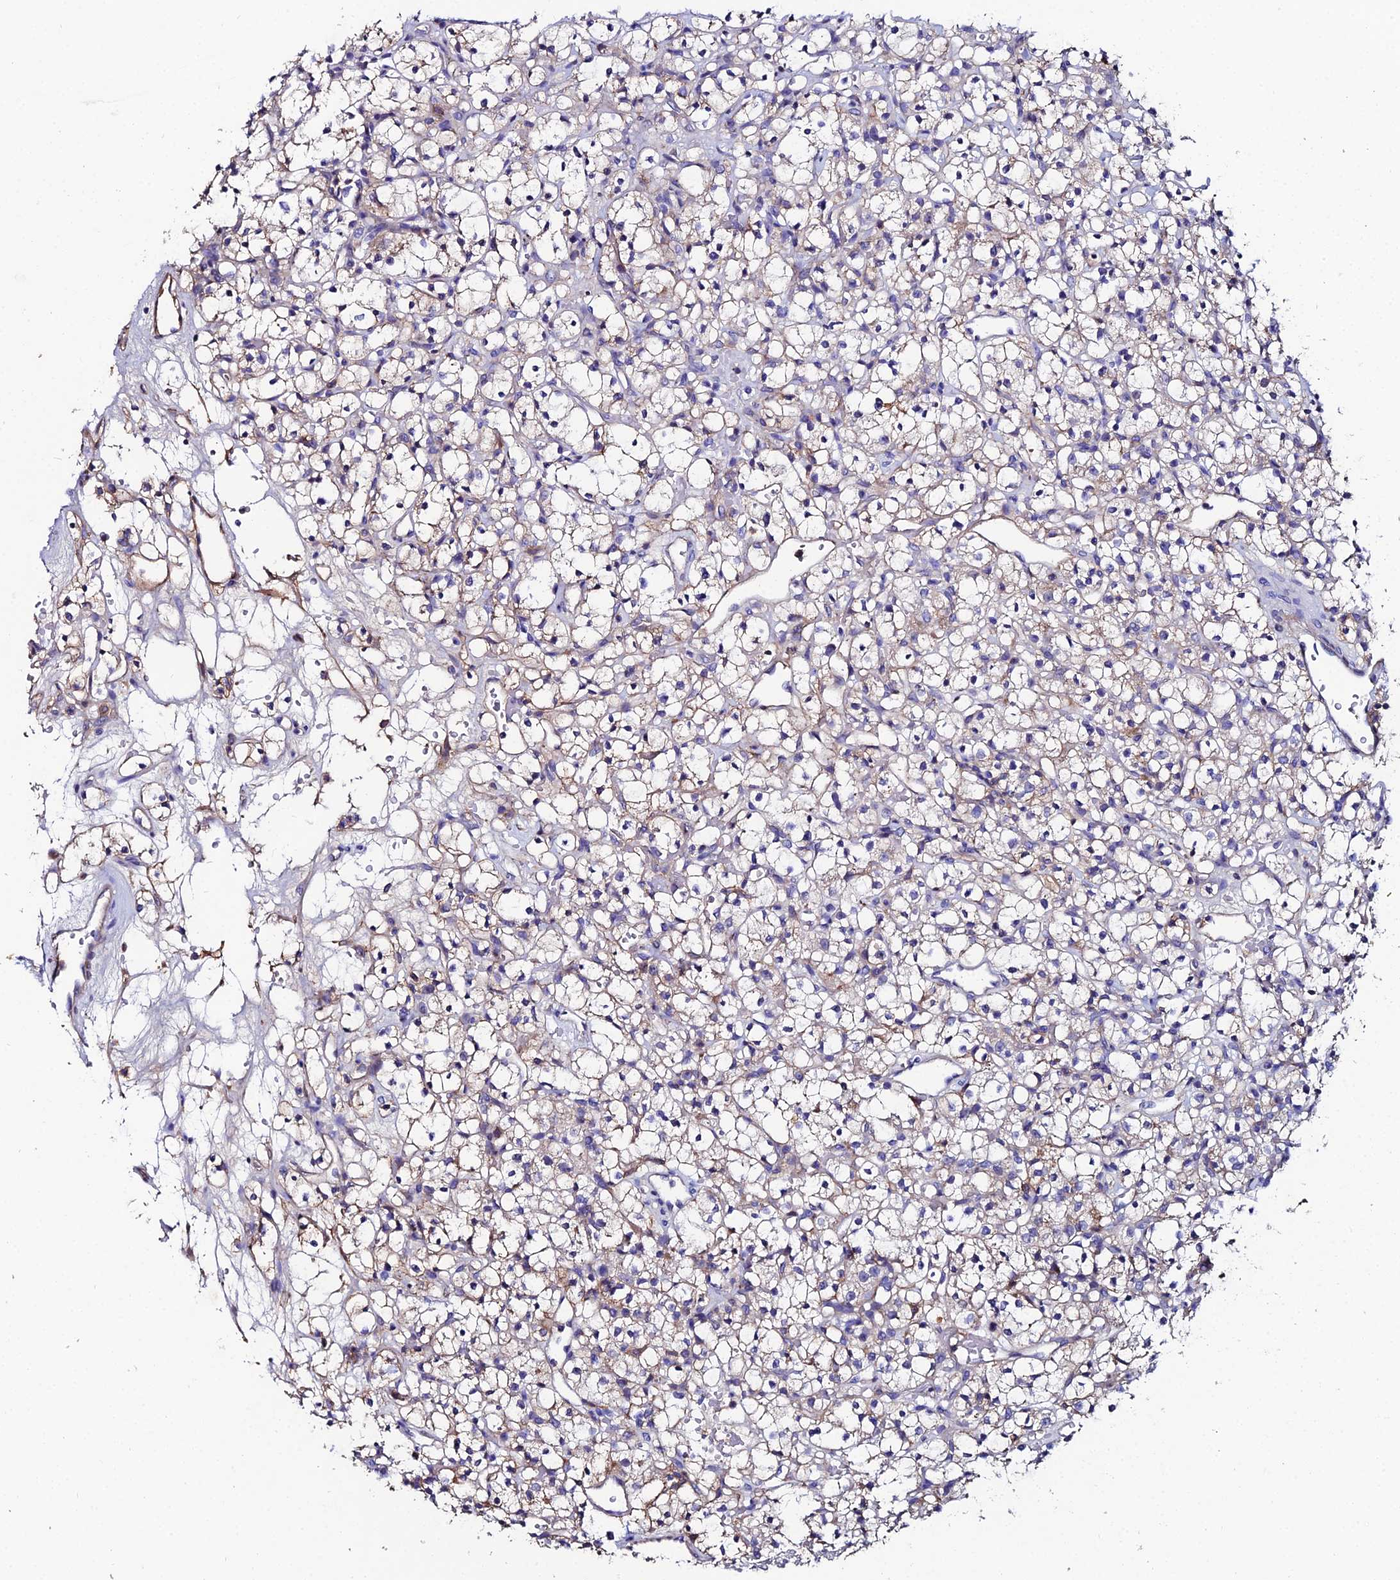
{"staining": {"intensity": "weak", "quantity": "<25%", "location": "cytoplasmic/membranous"}, "tissue": "renal cancer", "cell_type": "Tumor cells", "image_type": "cancer", "snomed": [{"axis": "morphology", "description": "Adenocarcinoma, NOS"}, {"axis": "topography", "description": "Kidney"}], "caption": "Tumor cells show no significant protein staining in renal cancer.", "gene": "C6", "patient": {"sex": "female", "age": 59}}